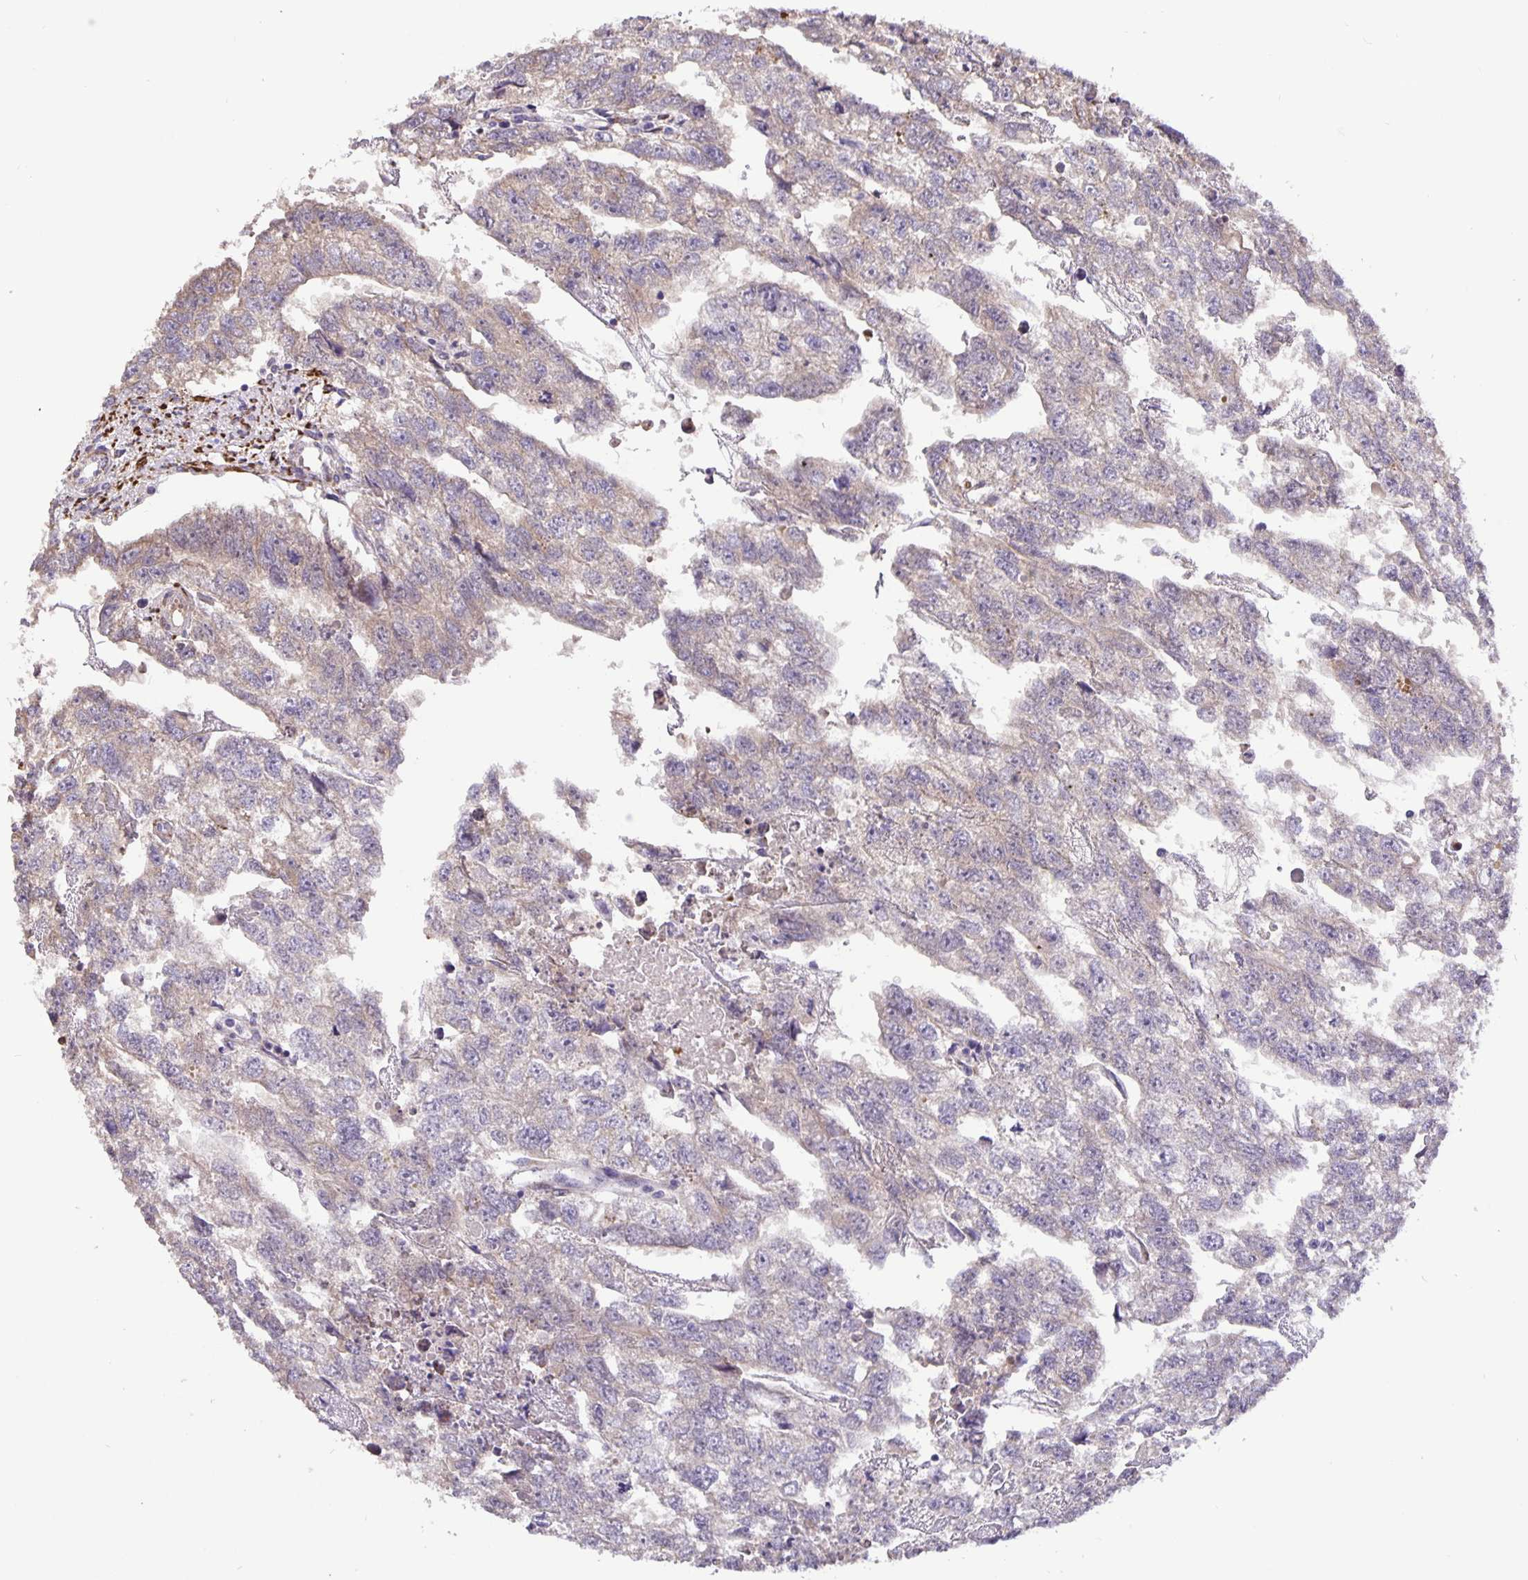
{"staining": {"intensity": "weak", "quantity": "25%-75%", "location": "cytoplasmic/membranous"}, "tissue": "testis cancer", "cell_type": "Tumor cells", "image_type": "cancer", "snomed": [{"axis": "morphology", "description": "Carcinoma, Embryonal, NOS"}, {"axis": "morphology", "description": "Teratoma, malignant, NOS"}, {"axis": "topography", "description": "Testis"}], "caption": "Testis embryonal carcinoma stained with IHC exhibits weak cytoplasmic/membranous positivity in about 25%-75% of tumor cells. The staining was performed using DAB (3,3'-diaminobenzidine) to visualize the protein expression in brown, while the nuclei were stained in blue with hematoxylin (Magnification: 20x).", "gene": "EML6", "patient": {"sex": "male", "age": 44}}